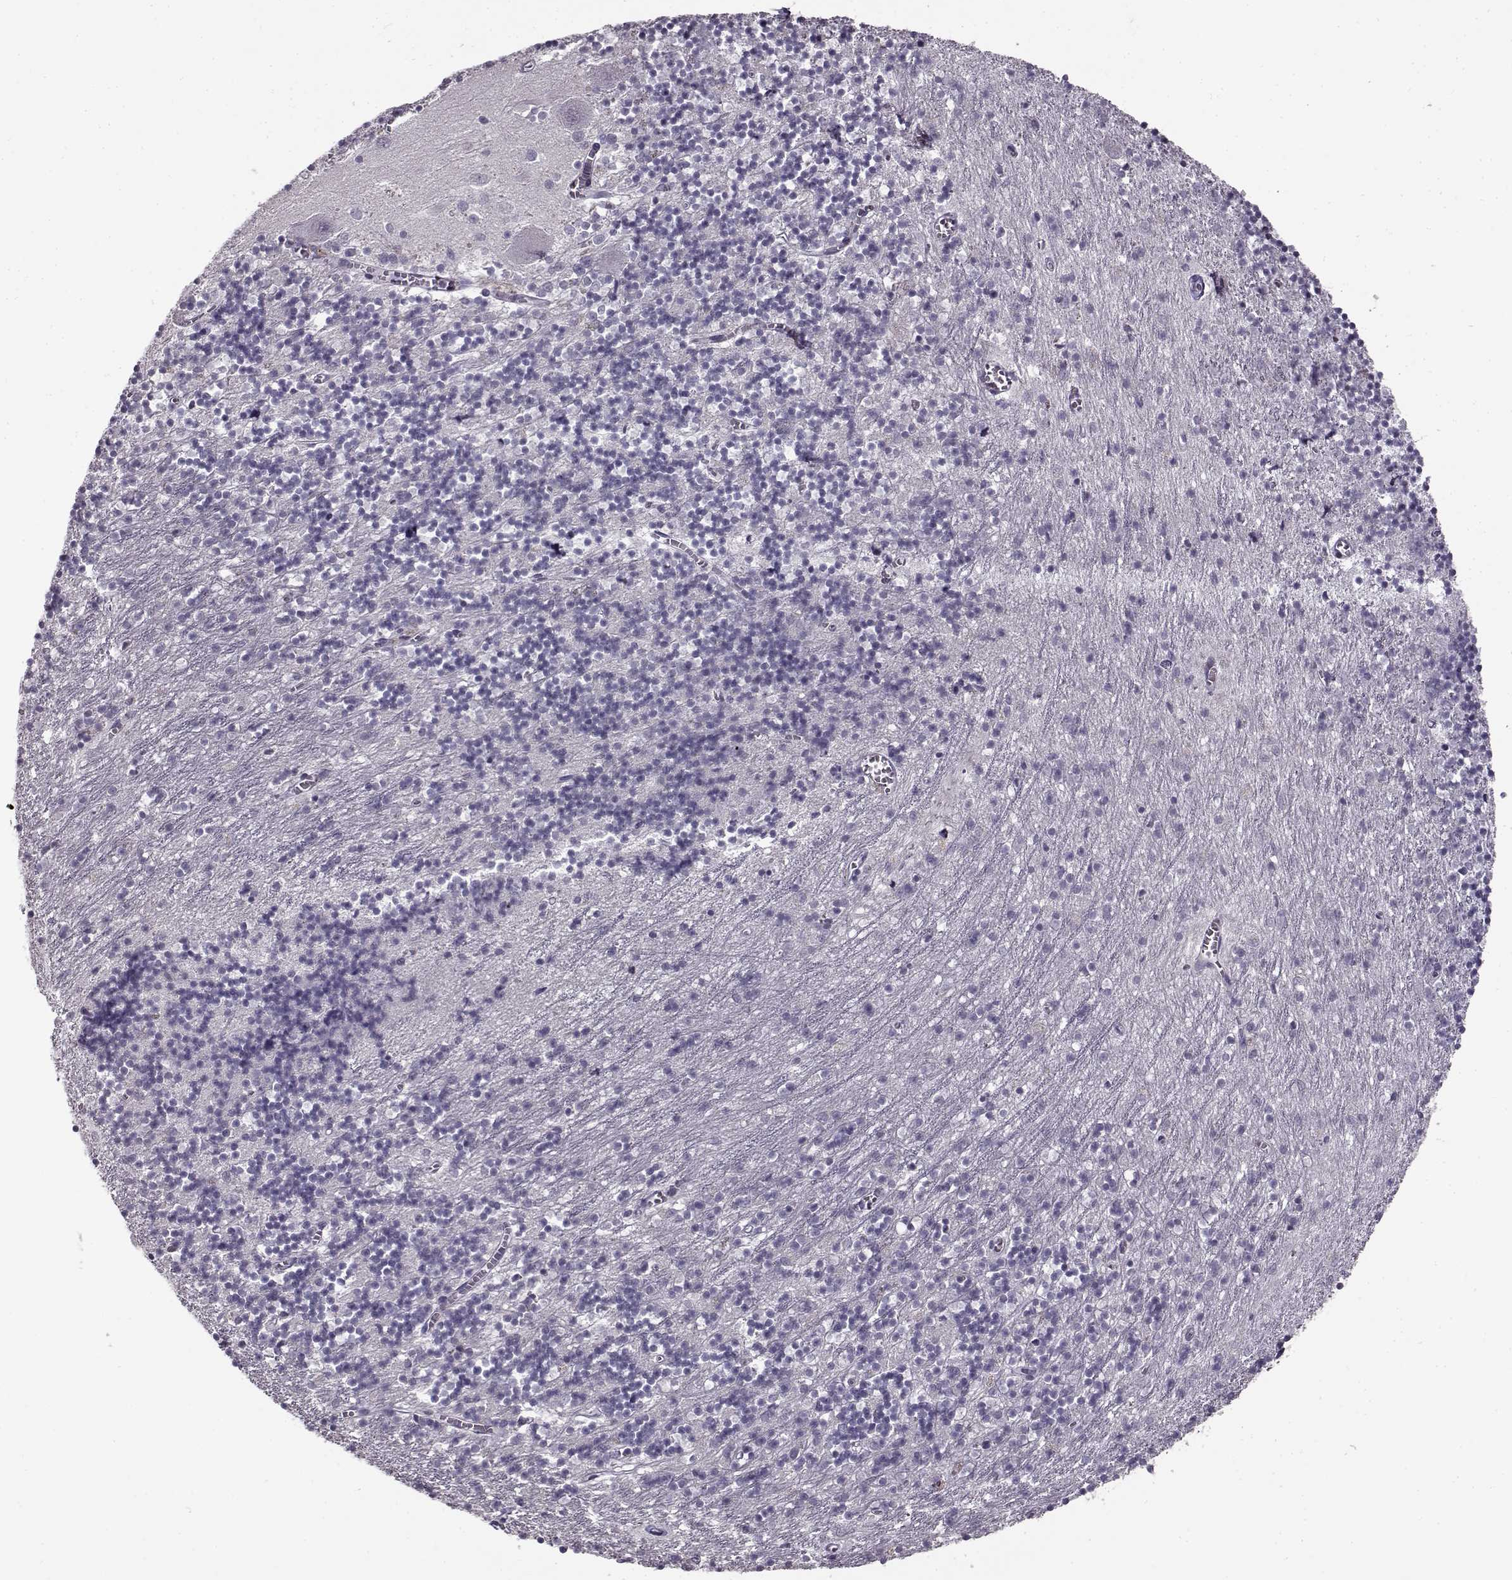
{"staining": {"intensity": "negative", "quantity": "none", "location": "none"}, "tissue": "cerebellum", "cell_type": "Cells in granular layer", "image_type": "normal", "snomed": [{"axis": "morphology", "description": "Normal tissue, NOS"}, {"axis": "topography", "description": "Cerebellum"}], "caption": "Cerebellum stained for a protein using immunohistochemistry (IHC) reveals no positivity cells in granular layer.", "gene": "FSHB", "patient": {"sex": "female", "age": 64}}